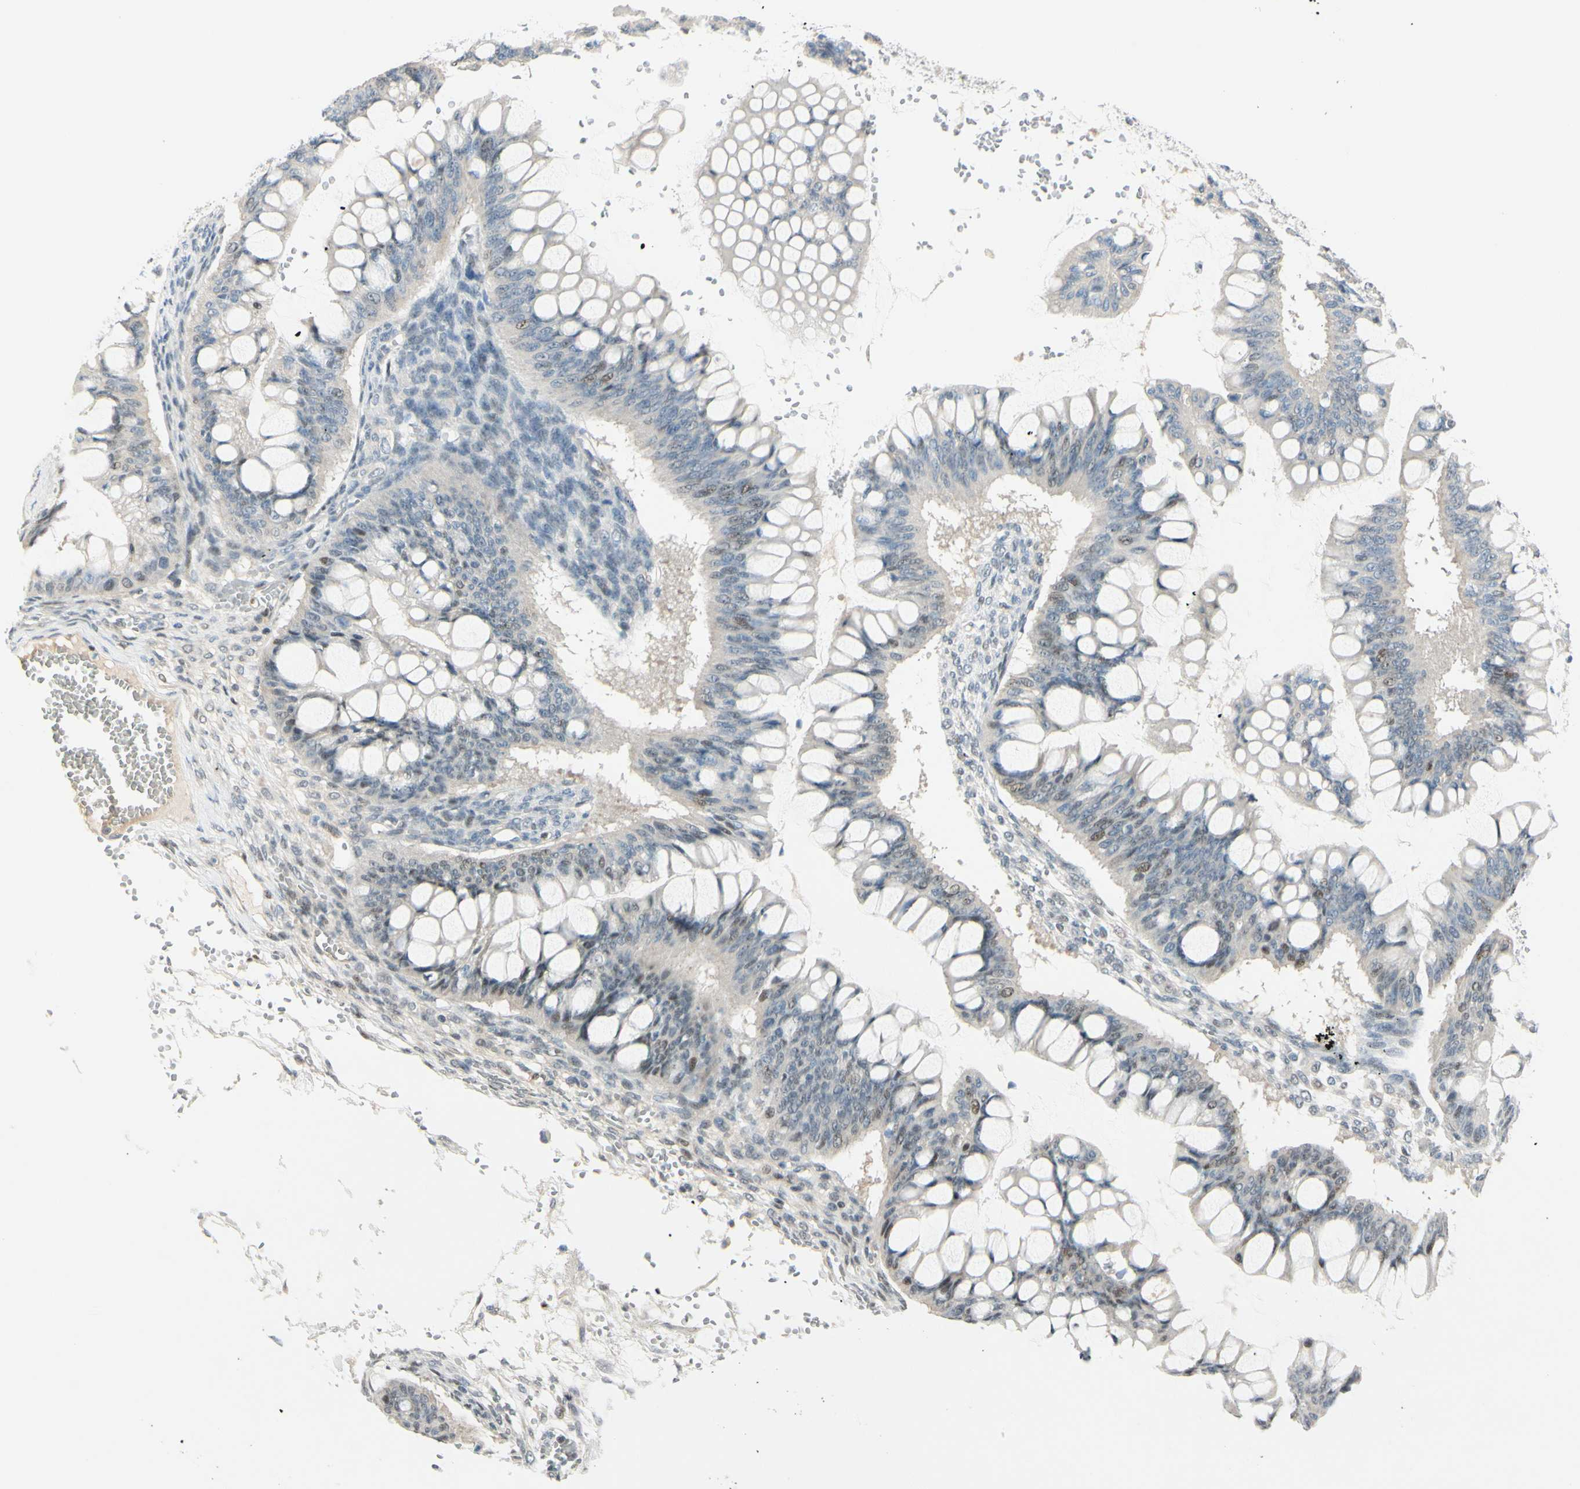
{"staining": {"intensity": "moderate", "quantity": "<25%", "location": "nuclear"}, "tissue": "ovarian cancer", "cell_type": "Tumor cells", "image_type": "cancer", "snomed": [{"axis": "morphology", "description": "Cystadenocarcinoma, mucinous, NOS"}, {"axis": "topography", "description": "Ovary"}], "caption": "Immunohistochemistry (IHC) image of human ovarian cancer (mucinous cystadenocarcinoma) stained for a protein (brown), which shows low levels of moderate nuclear expression in about <25% of tumor cells.", "gene": "B4GALNT1", "patient": {"sex": "female", "age": 73}}